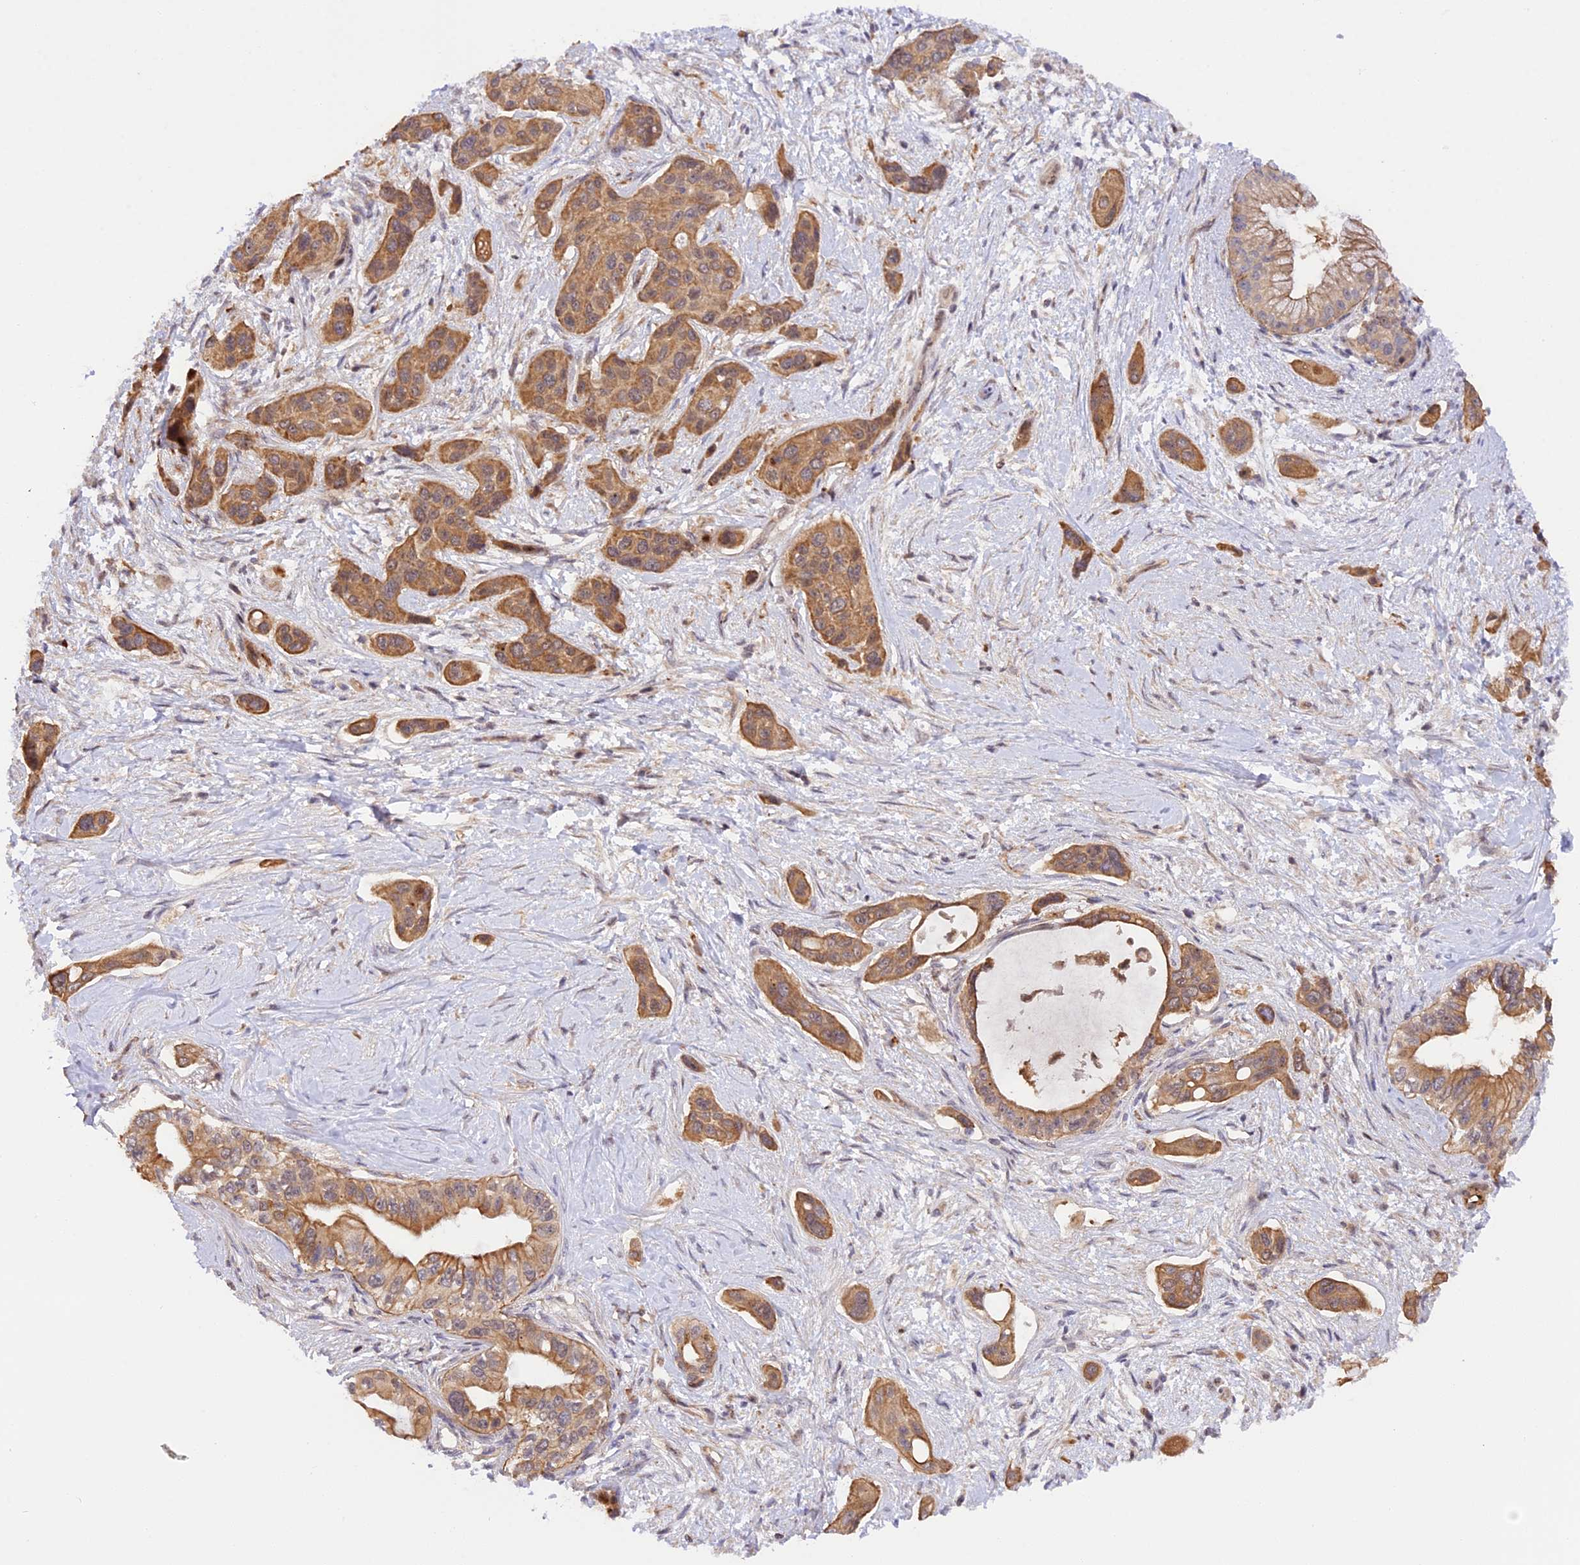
{"staining": {"intensity": "moderate", "quantity": ">75%", "location": "cytoplasmic/membranous"}, "tissue": "pancreatic cancer", "cell_type": "Tumor cells", "image_type": "cancer", "snomed": [{"axis": "morphology", "description": "Adenocarcinoma, NOS"}, {"axis": "topography", "description": "Pancreas"}], "caption": "Protein expression analysis of pancreatic cancer exhibits moderate cytoplasmic/membranous staining in approximately >75% of tumor cells.", "gene": "SAMD4A", "patient": {"sex": "male", "age": 72}}